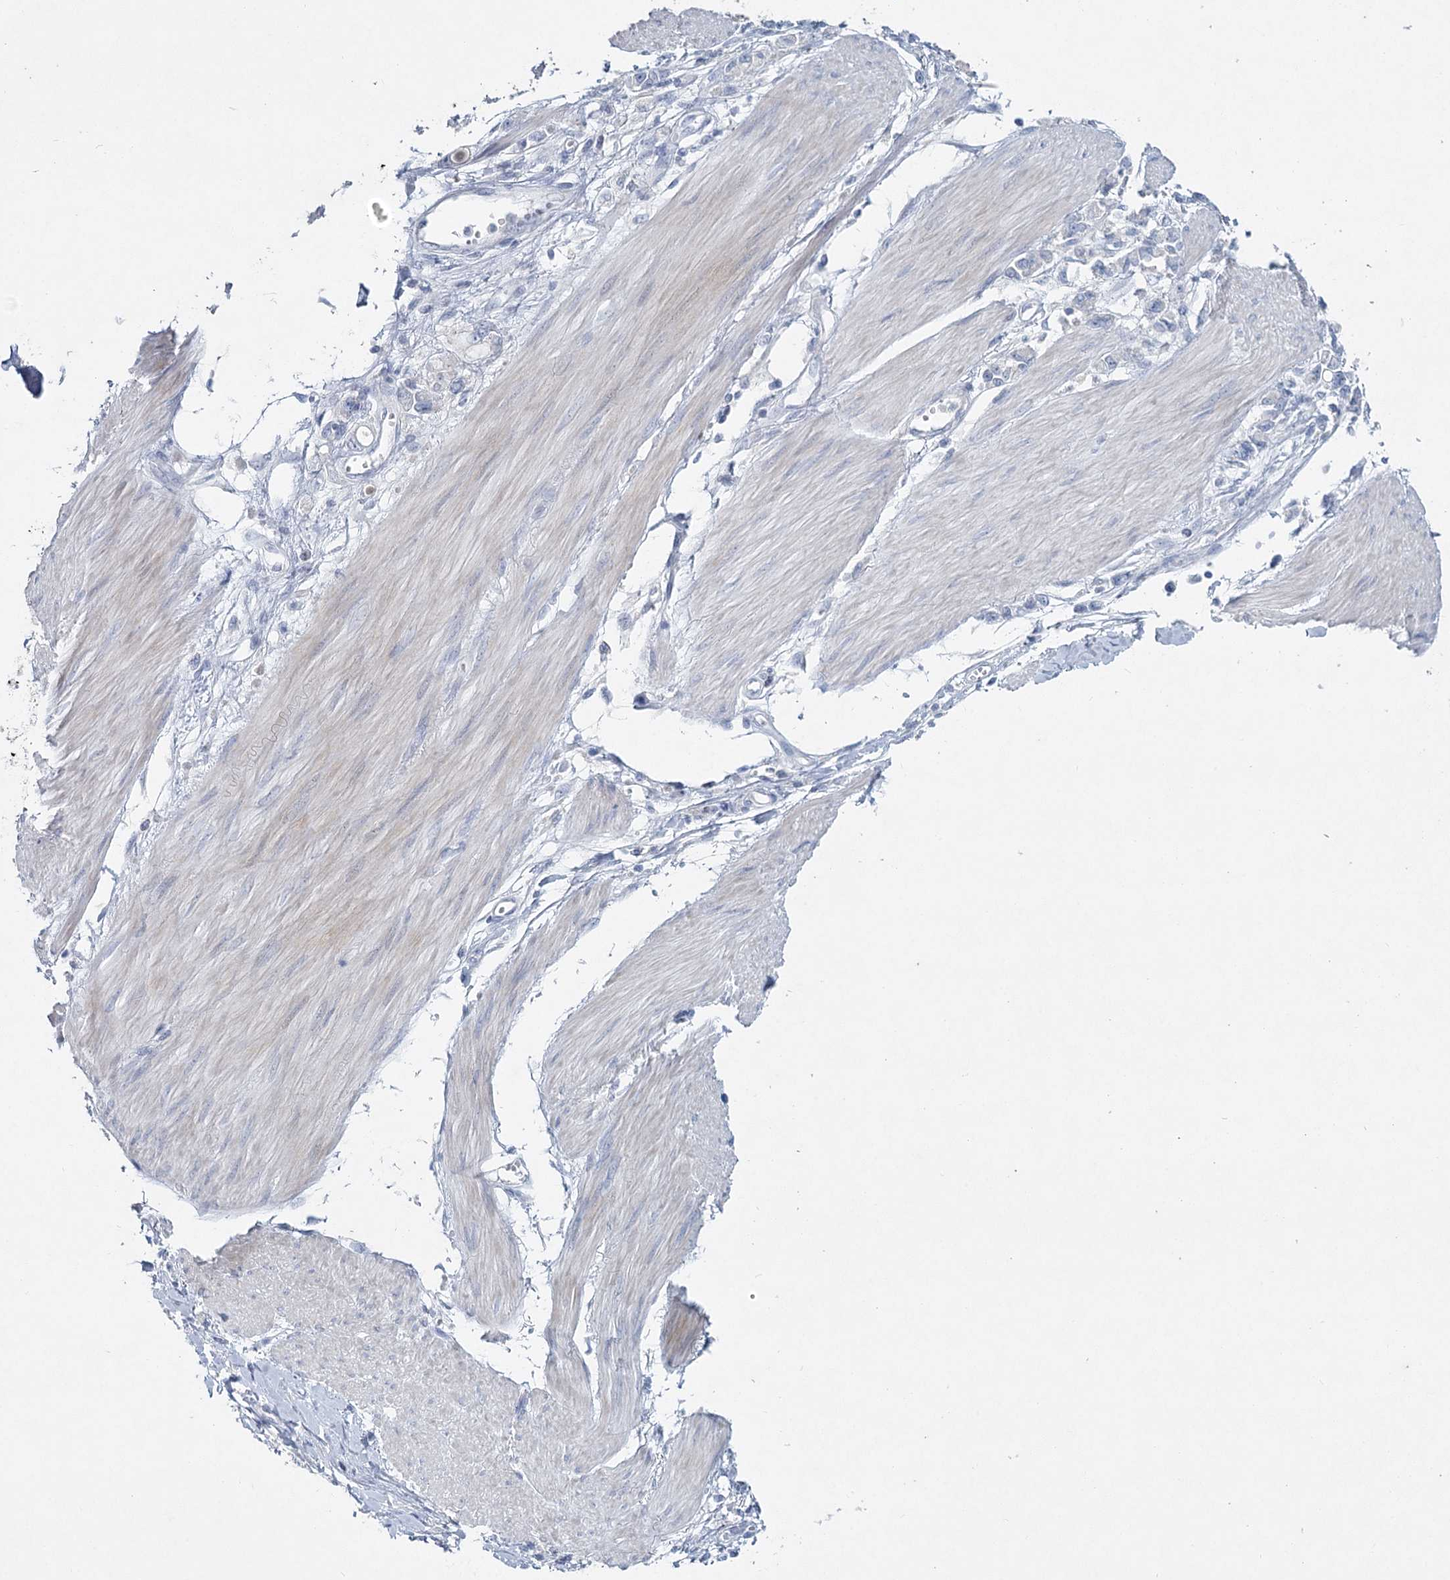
{"staining": {"intensity": "negative", "quantity": "none", "location": "none"}, "tissue": "stomach cancer", "cell_type": "Tumor cells", "image_type": "cancer", "snomed": [{"axis": "morphology", "description": "Adenocarcinoma, NOS"}, {"axis": "topography", "description": "Stomach"}], "caption": "An immunohistochemistry photomicrograph of adenocarcinoma (stomach) is shown. There is no staining in tumor cells of adenocarcinoma (stomach). Nuclei are stained in blue.", "gene": "MAP3K13", "patient": {"sex": "female", "age": 76}}